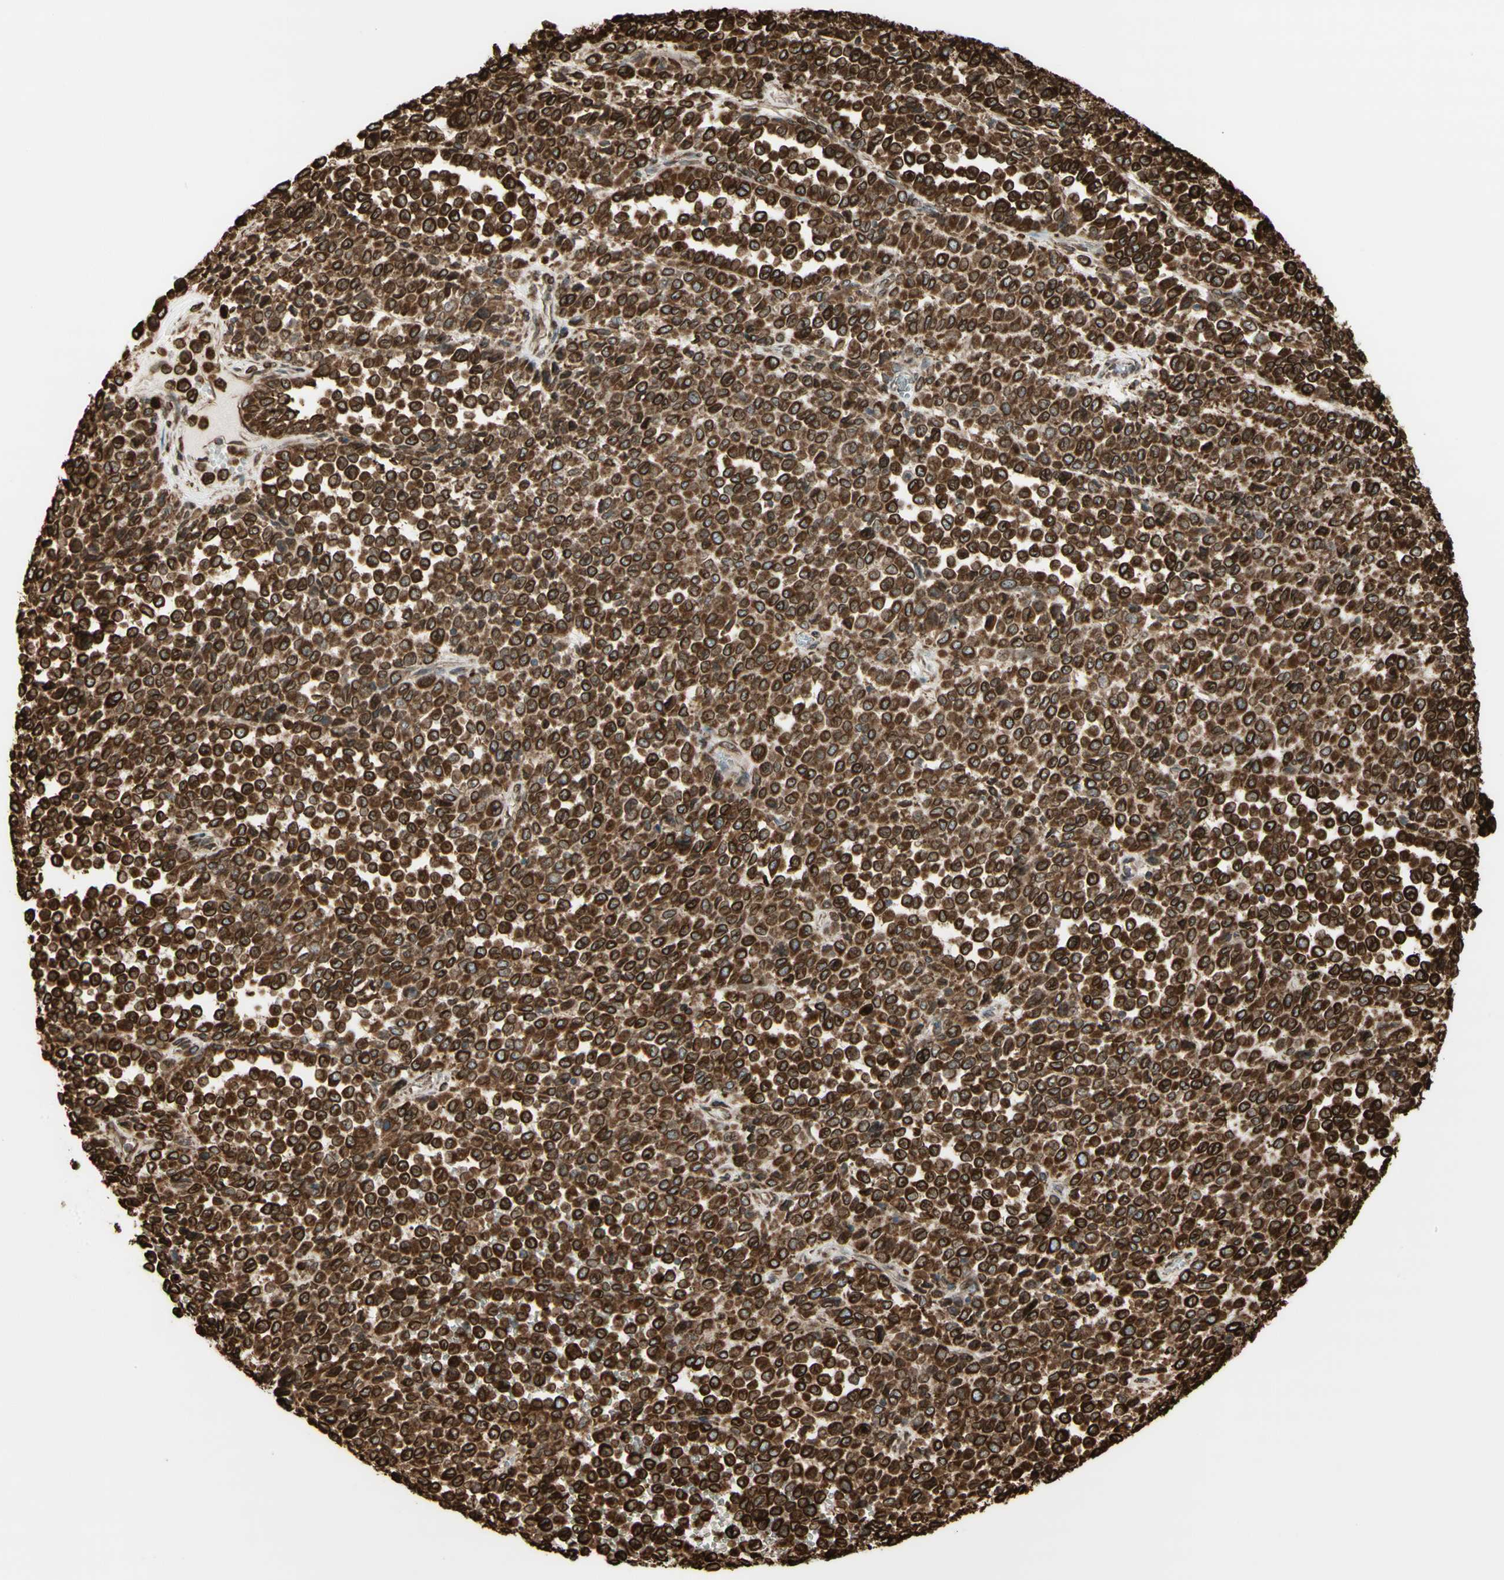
{"staining": {"intensity": "strong", "quantity": ">75%", "location": "cytoplasmic/membranous"}, "tissue": "melanoma", "cell_type": "Tumor cells", "image_type": "cancer", "snomed": [{"axis": "morphology", "description": "Malignant melanoma, Metastatic site"}, {"axis": "topography", "description": "Pancreas"}], "caption": "Immunohistochemical staining of human malignant melanoma (metastatic site) reveals high levels of strong cytoplasmic/membranous protein staining in approximately >75% of tumor cells. Nuclei are stained in blue.", "gene": "CANX", "patient": {"sex": "female", "age": 30}}